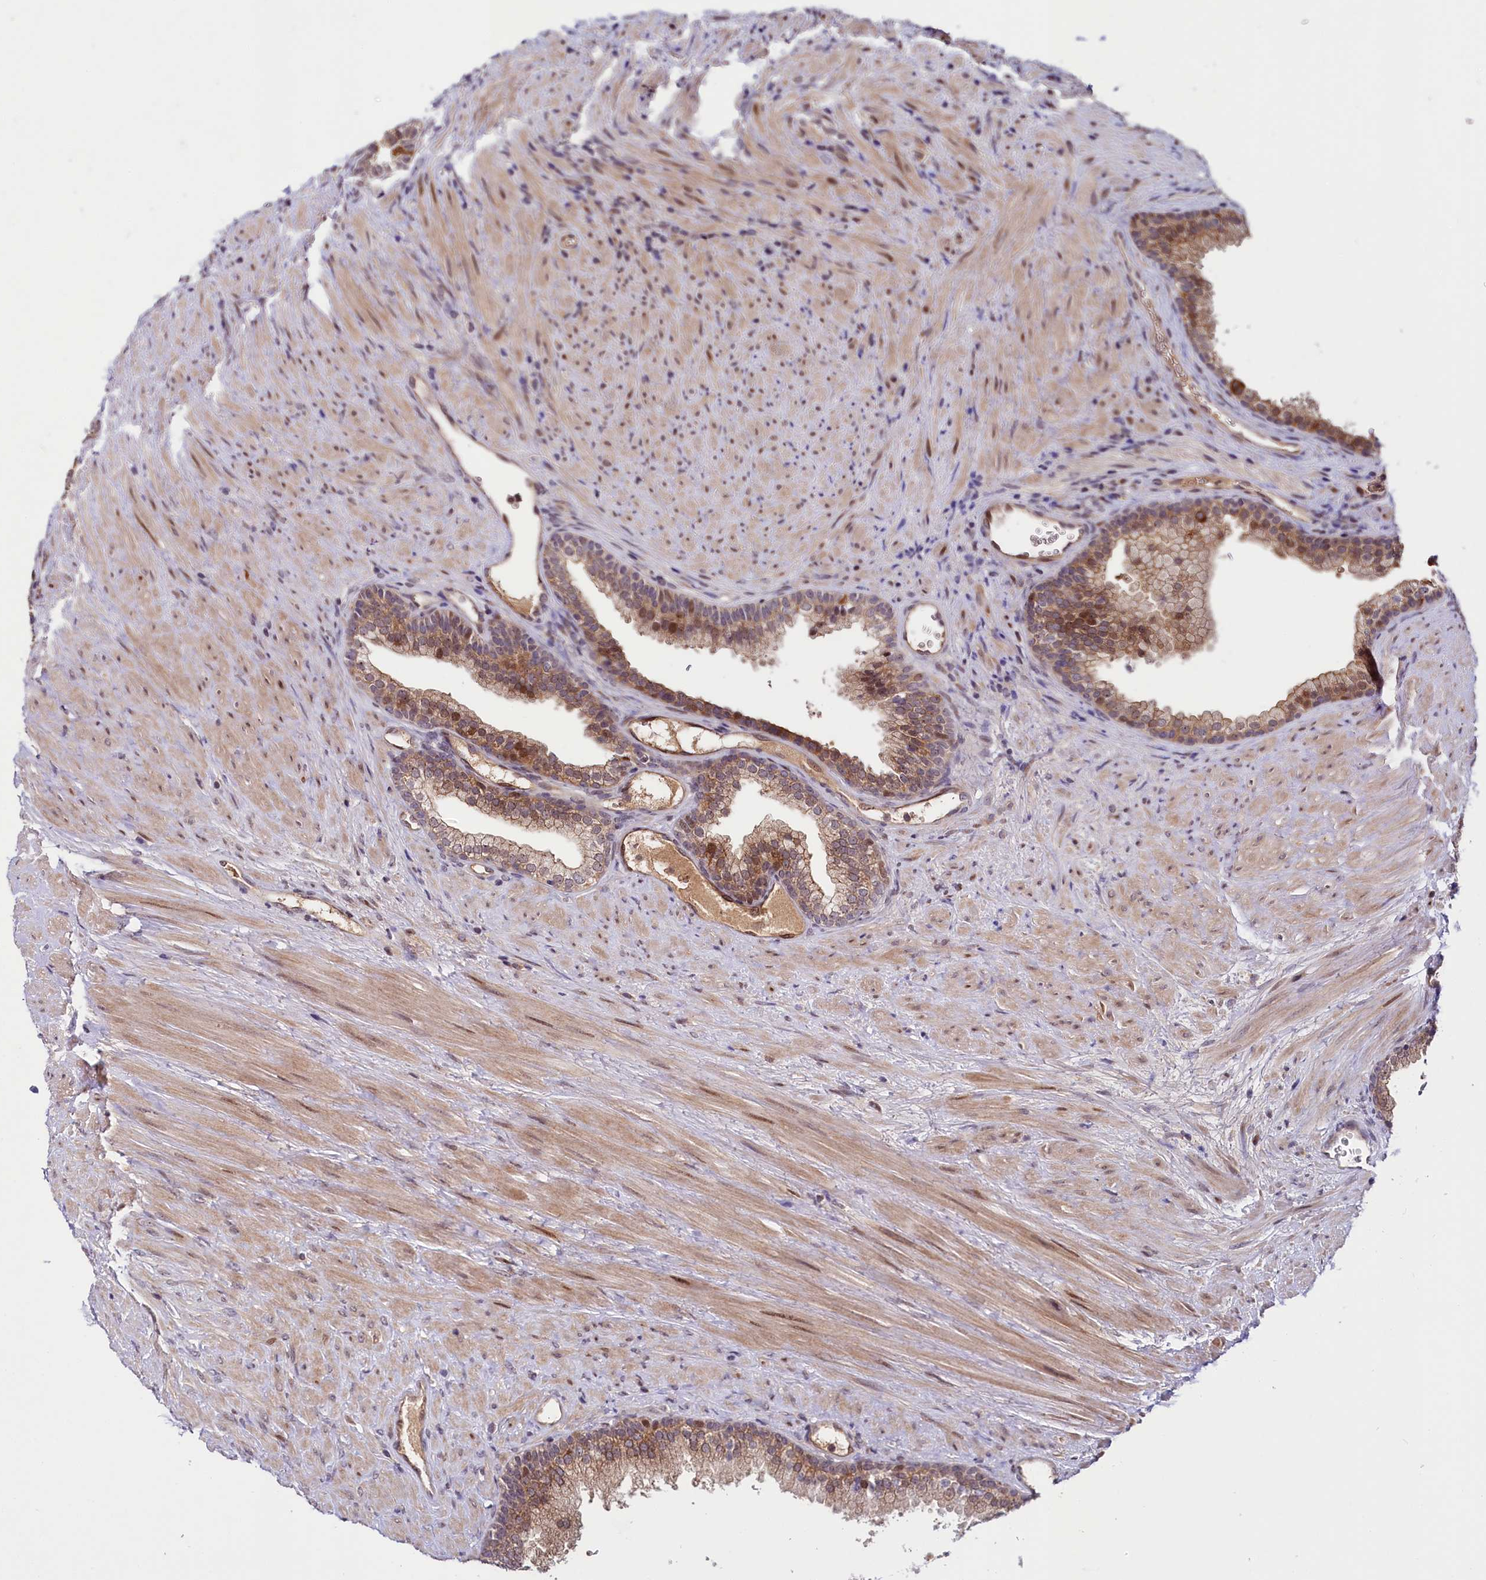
{"staining": {"intensity": "moderate", "quantity": "25%-75%", "location": "cytoplasmic/membranous,nuclear"}, "tissue": "prostate", "cell_type": "Glandular cells", "image_type": "normal", "snomed": [{"axis": "morphology", "description": "Normal tissue, NOS"}, {"axis": "topography", "description": "Prostate"}], "caption": "Prostate stained for a protein shows moderate cytoplasmic/membranous,nuclear positivity in glandular cells. The protein is shown in brown color, while the nuclei are stained blue.", "gene": "N4BP2L1", "patient": {"sex": "male", "age": 76}}